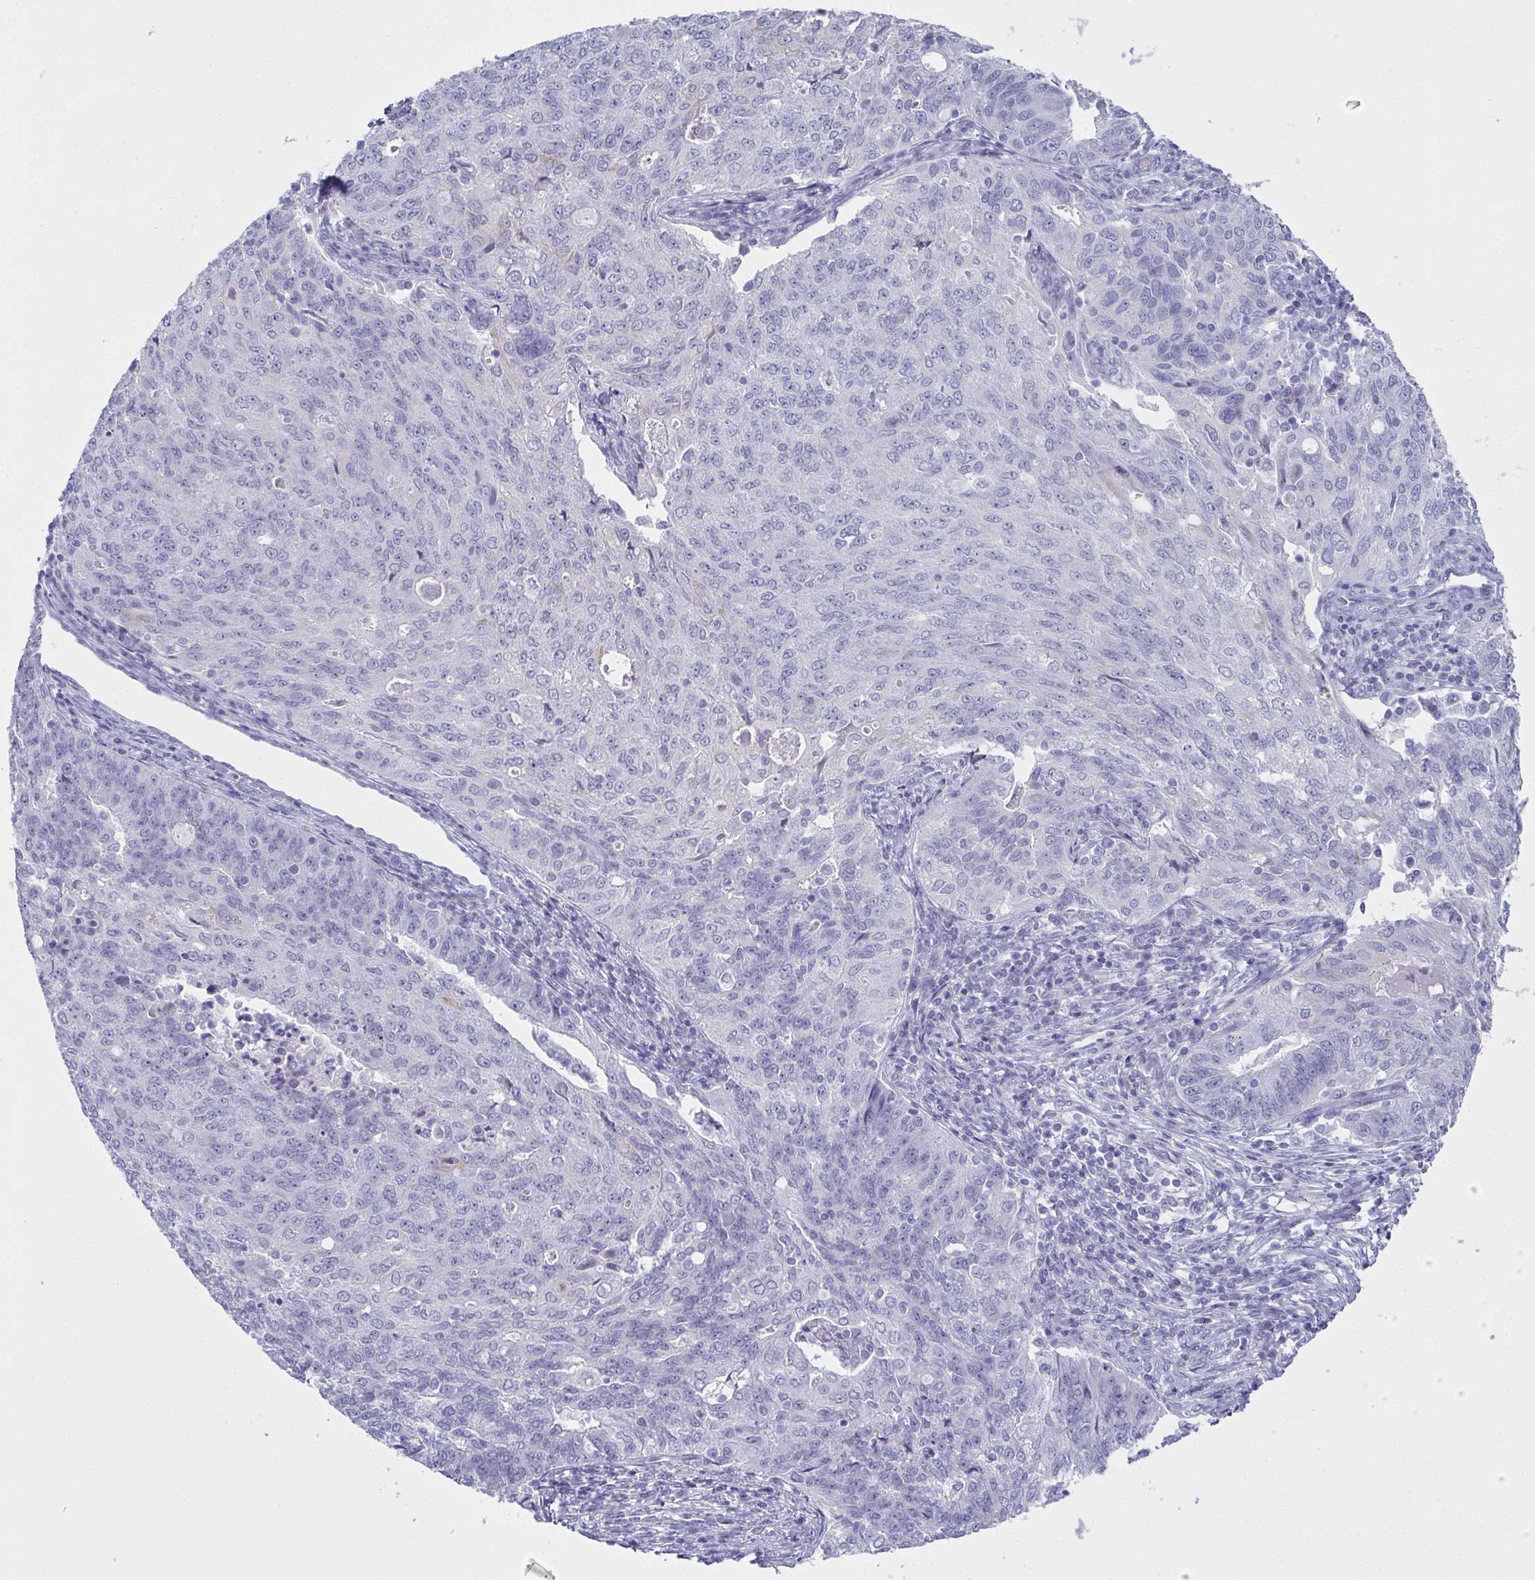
{"staining": {"intensity": "negative", "quantity": "none", "location": "none"}, "tissue": "endometrial cancer", "cell_type": "Tumor cells", "image_type": "cancer", "snomed": [{"axis": "morphology", "description": "Adenocarcinoma, NOS"}, {"axis": "topography", "description": "Endometrium"}], "caption": "A photomicrograph of endometrial cancer stained for a protein demonstrates no brown staining in tumor cells. Brightfield microscopy of immunohistochemistry stained with DAB (brown) and hematoxylin (blue), captured at high magnification.", "gene": "SLC36A2", "patient": {"sex": "female", "age": 43}}